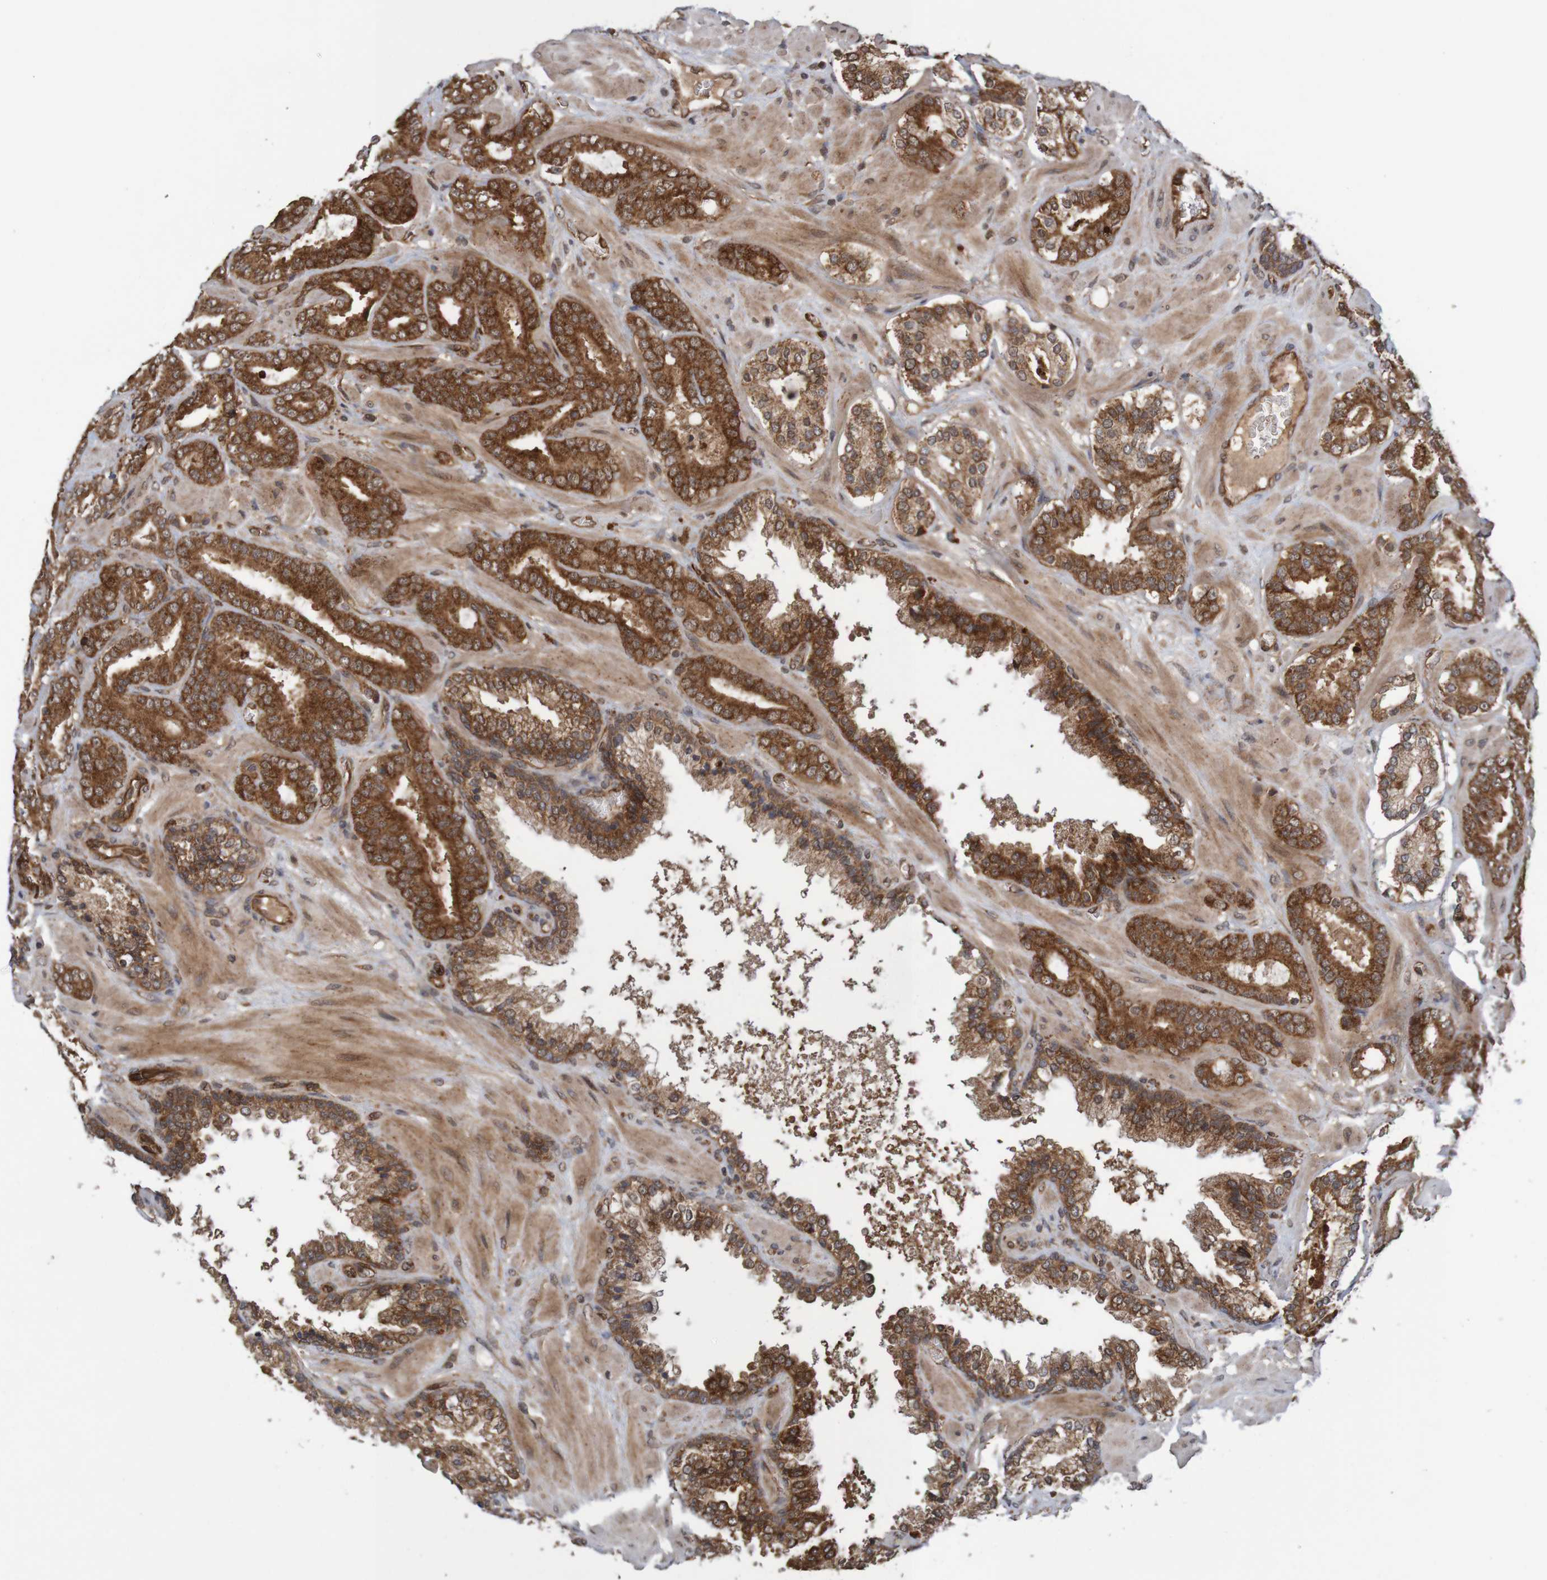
{"staining": {"intensity": "strong", "quantity": ">75%", "location": "cytoplasmic/membranous"}, "tissue": "prostate cancer", "cell_type": "Tumor cells", "image_type": "cancer", "snomed": [{"axis": "morphology", "description": "Adenocarcinoma, Low grade"}, {"axis": "topography", "description": "Prostate"}], "caption": "A micrograph of human prostate cancer (low-grade adenocarcinoma) stained for a protein exhibits strong cytoplasmic/membranous brown staining in tumor cells.", "gene": "MRPL52", "patient": {"sex": "male", "age": 63}}